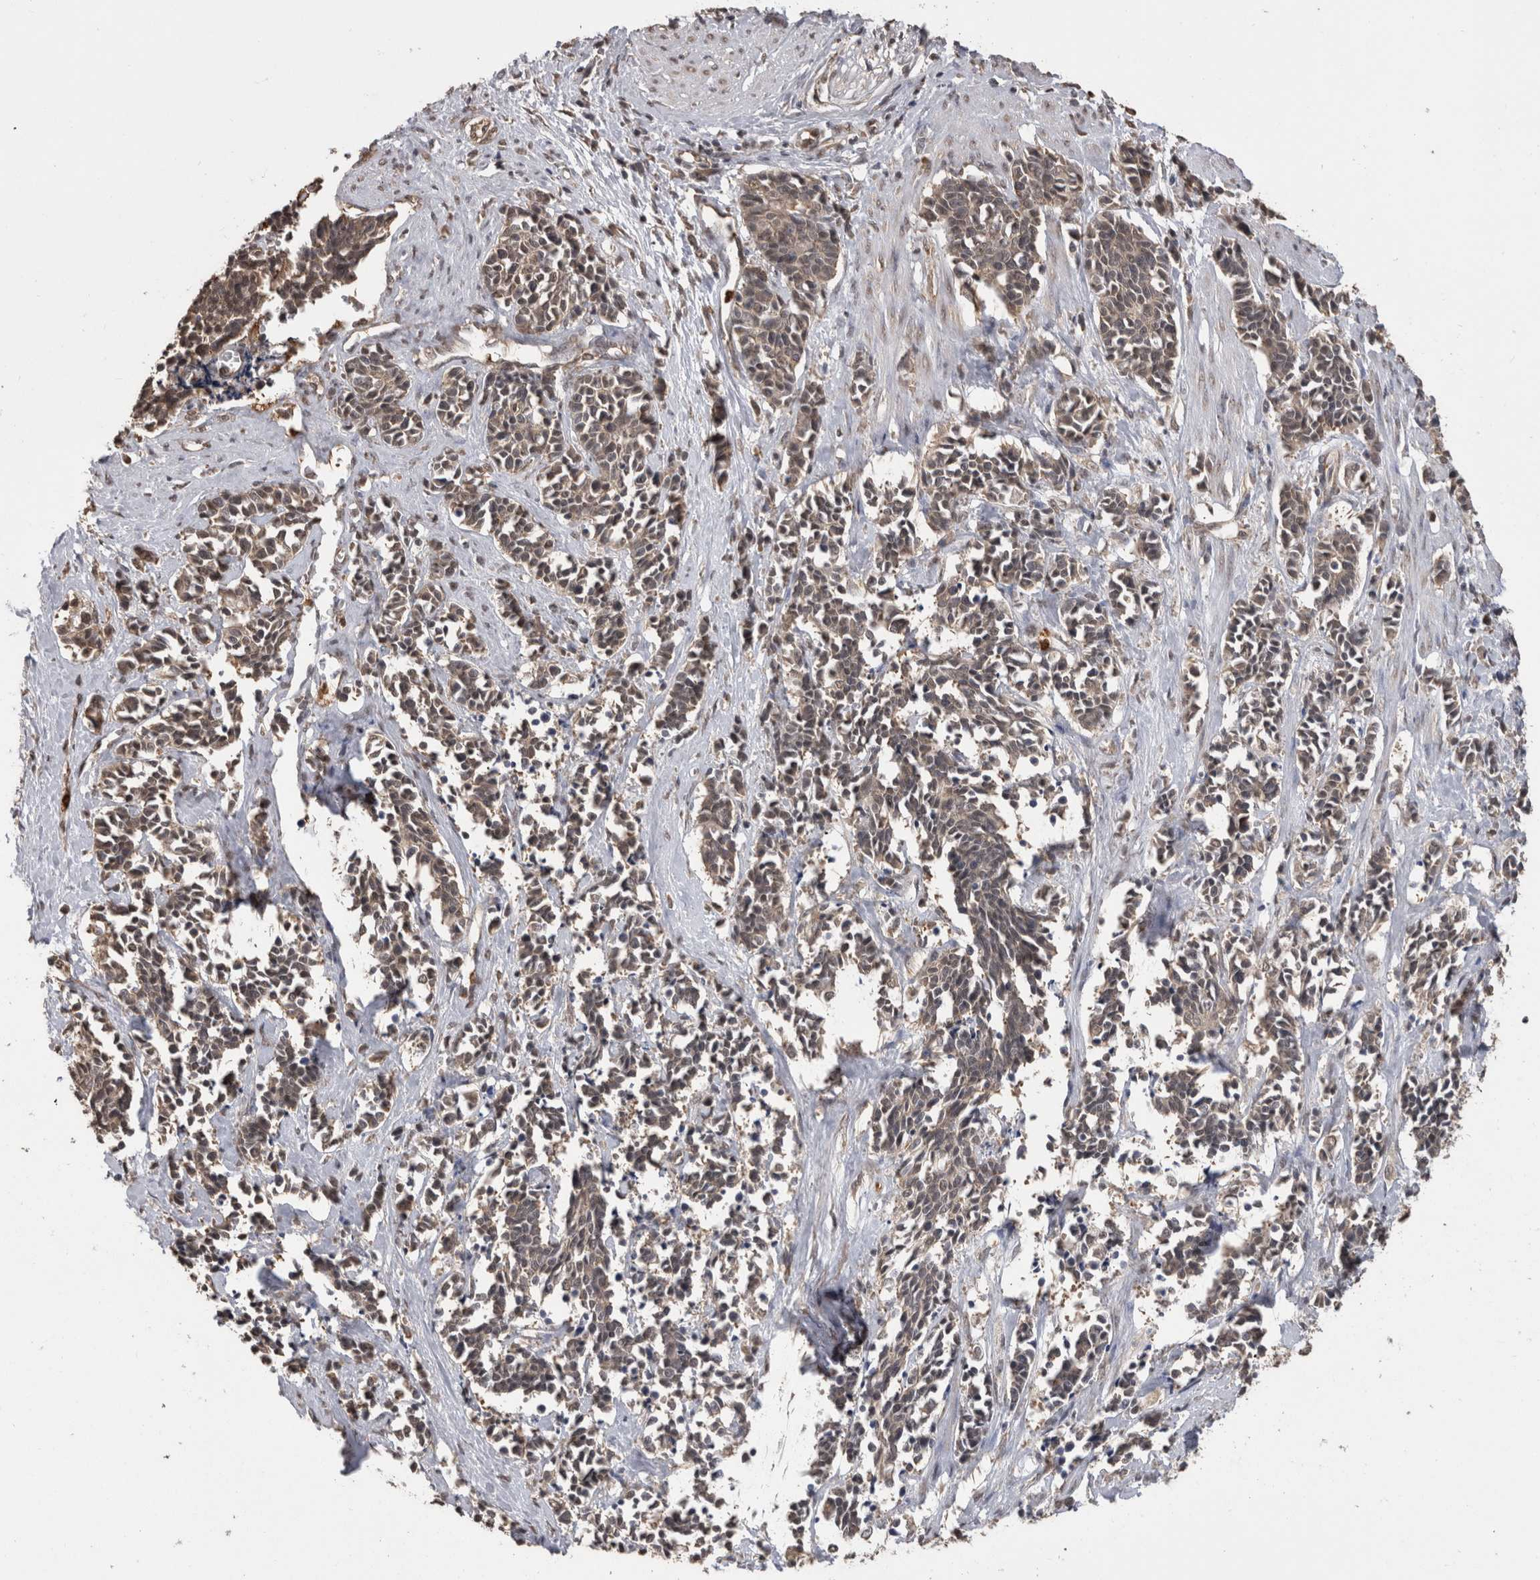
{"staining": {"intensity": "weak", "quantity": "25%-75%", "location": "cytoplasmic/membranous"}, "tissue": "cervical cancer", "cell_type": "Tumor cells", "image_type": "cancer", "snomed": [{"axis": "morphology", "description": "Squamous cell carcinoma, NOS"}, {"axis": "topography", "description": "Cervix"}], "caption": "Protein staining shows weak cytoplasmic/membranous staining in approximately 25%-75% of tumor cells in cervical squamous cell carcinoma.", "gene": "PAK4", "patient": {"sex": "female", "age": 35}}